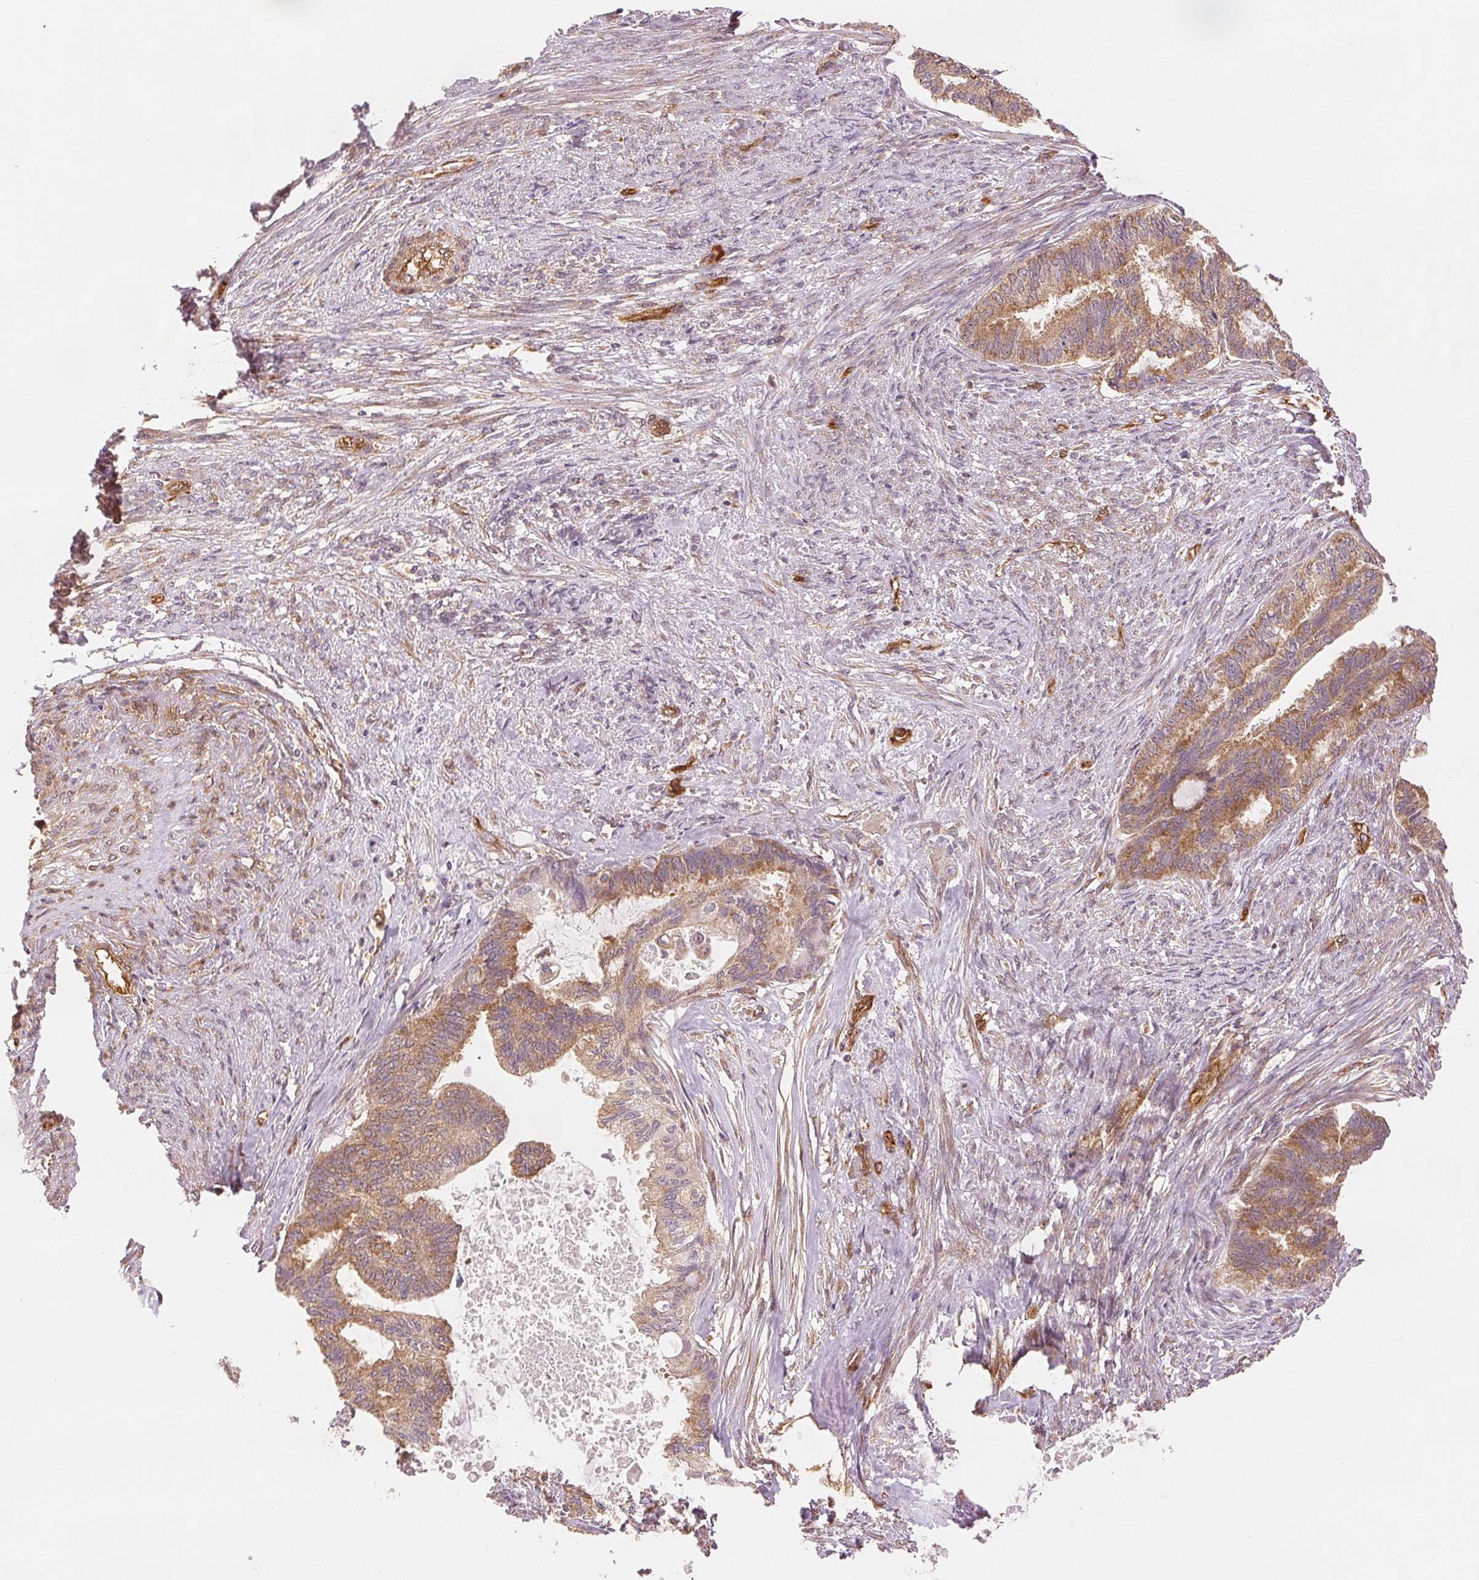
{"staining": {"intensity": "moderate", "quantity": ">75%", "location": "cytoplasmic/membranous"}, "tissue": "endometrial cancer", "cell_type": "Tumor cells", "image_type": "cancer", "snomed": [{"axis": "morphology", "description": "Adenocarcinoma, NOS"}, {"axis": "topography", "description": "Endometrium"}], "caption": "Endometrial cancer (adenocarcinoma) stained with DAB IHC shows medium levels of moderate cytoplasmic/membranous positivity in approximately >75% of tumor cells.", "gene": "DIAPH2", "patient": {"sex": "female", "age": 86}}